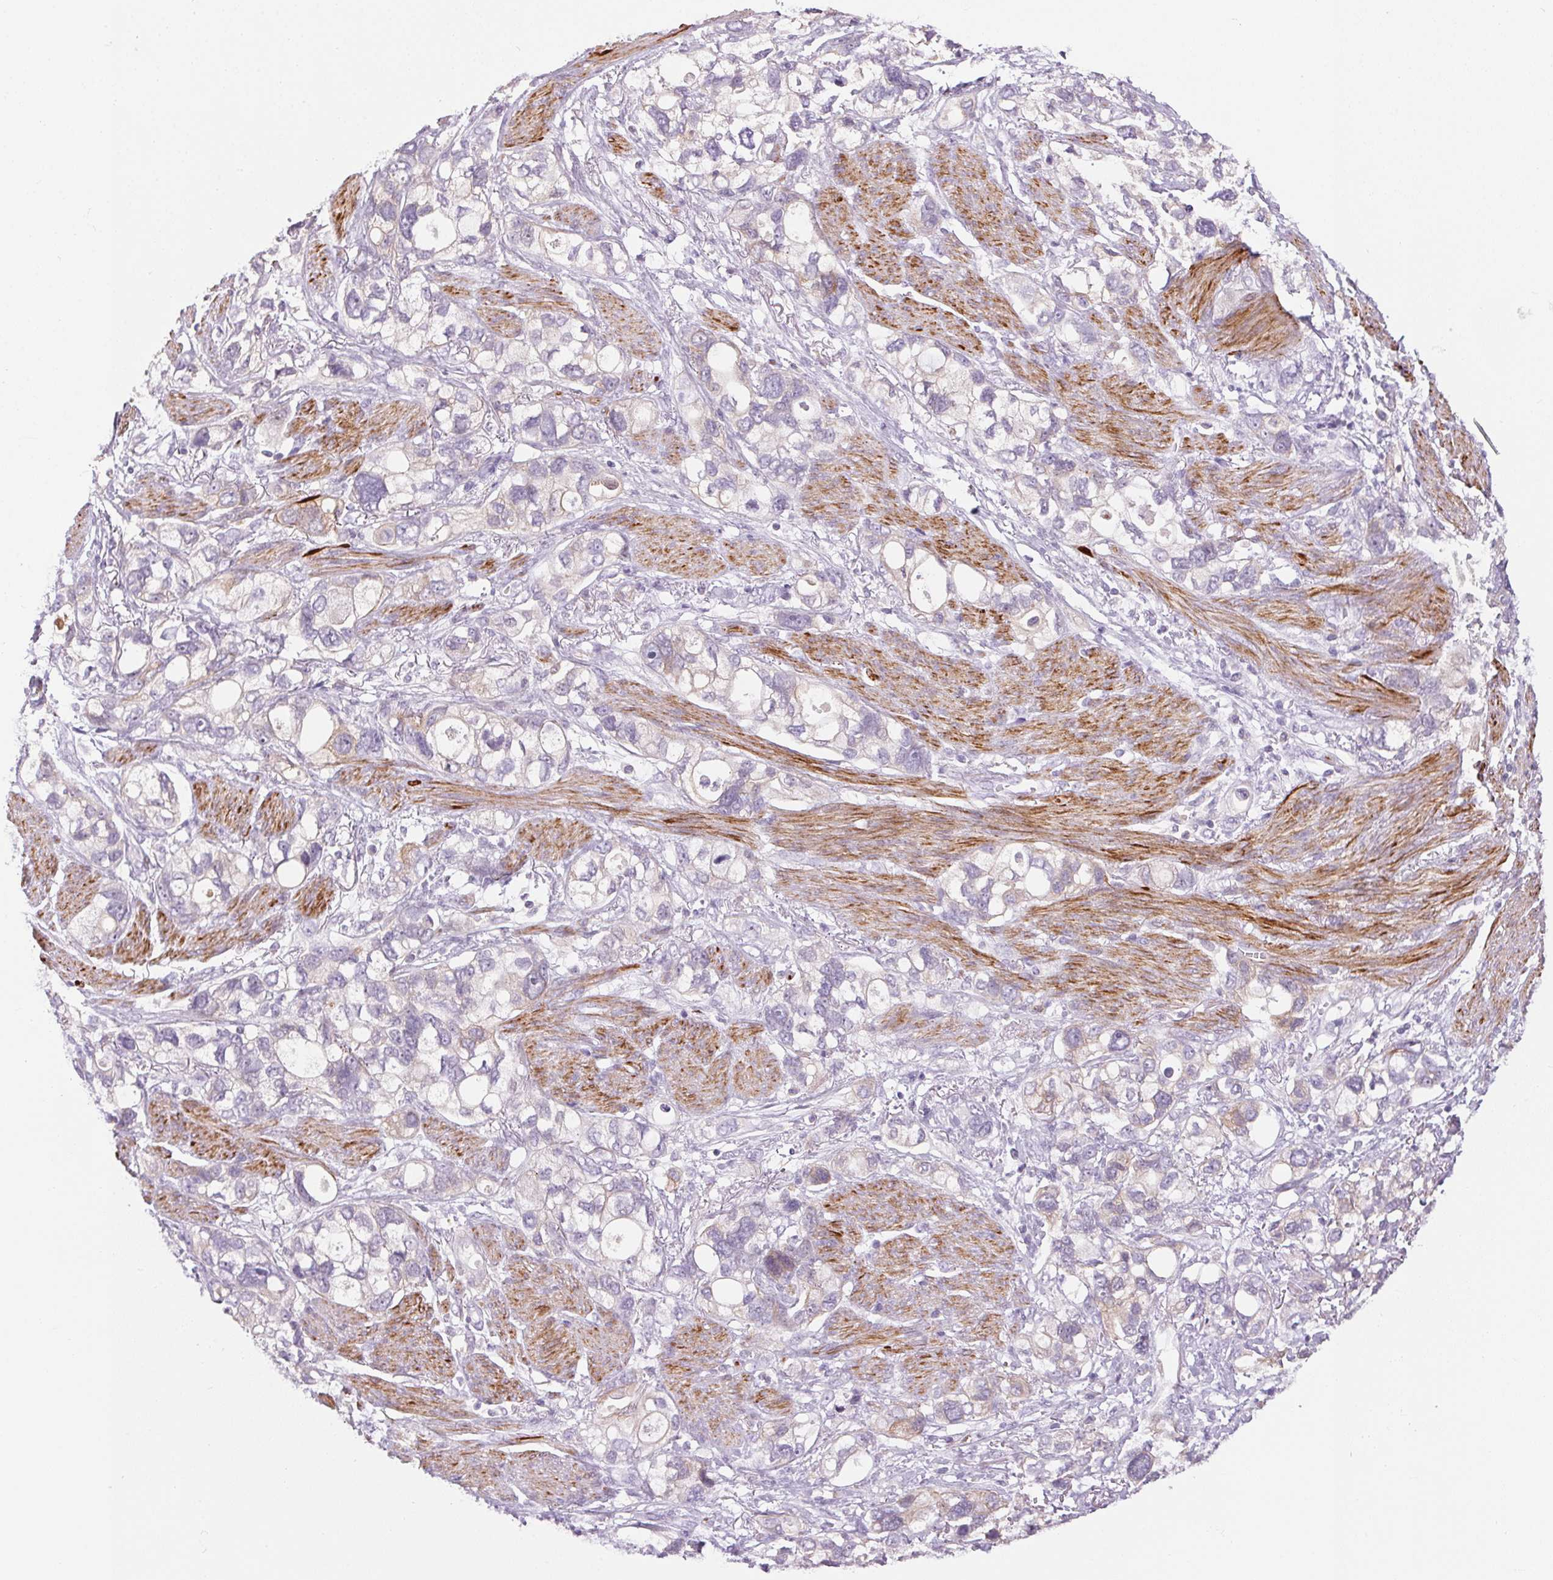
{"staining": {"intensity": "negative", "quantity": "none", "location": "none"}, "tissue": "stomach cancer", "cell_type": "Tumor cells", "image_type": "cancer", "snomed": [{"axis": "morphology", "description": "Adenocarcinoma, NOS"}, {"axis": "topography", "description": "Stomach, upper"}], "caption": "Tumor cells are negative for protein expression in human adenocarcinoma (stomach).", "gene": "ECPAS", "patient": {"sex": "female", "age": 81}}